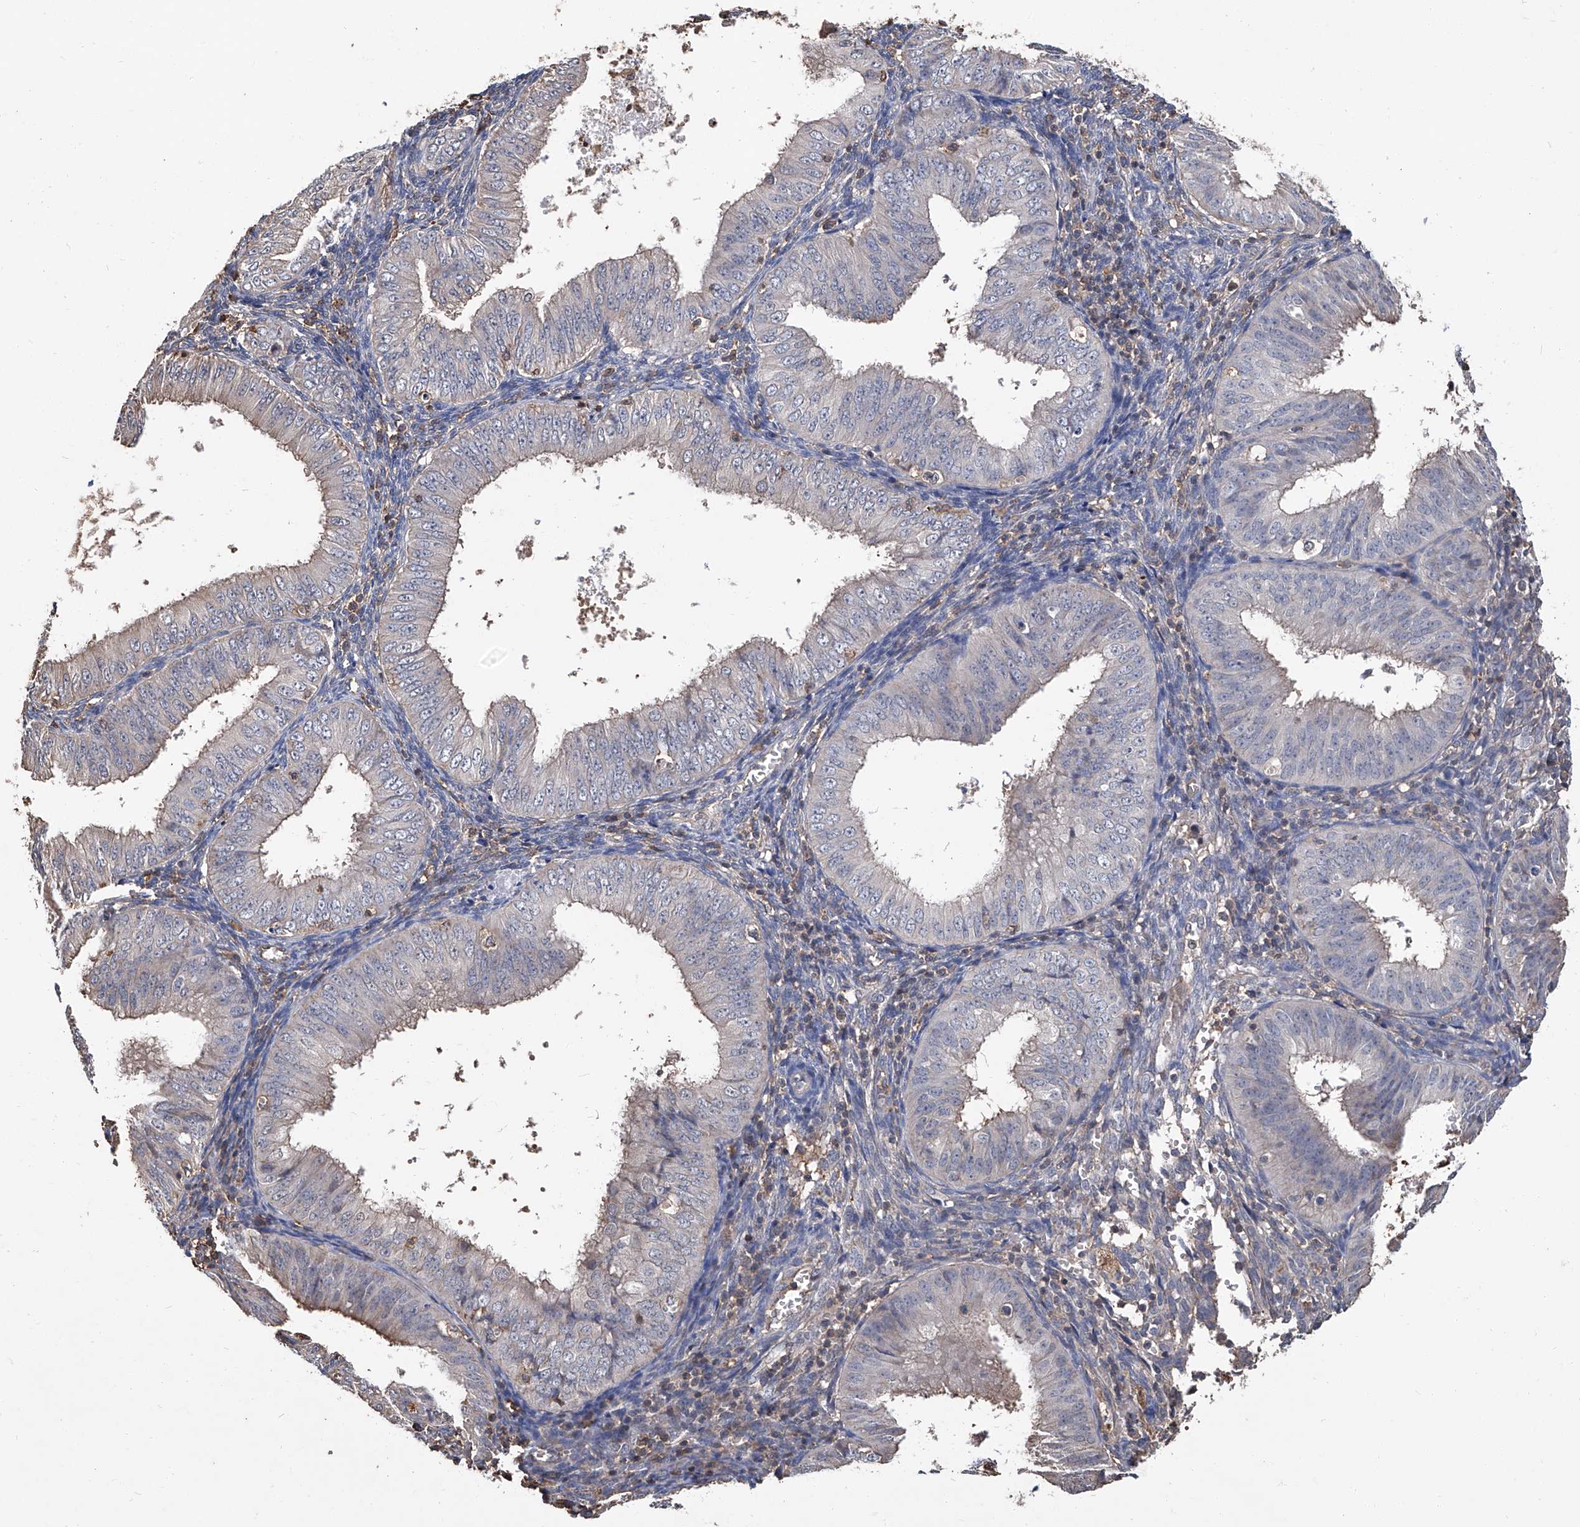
{"staining": {"intensity": "negative", "quantity": "none", "location": "none"}, "tissue": "endometrial cancer", "cell_type": "Tumor cells", "image_type": "cancer", "snomed": [{"axis": "morphology", "description": "Normal tissue, NOS"}, {"axis": "morphology", "description": "Adenocarcinoma, NOS"}, {"axis": "topography", "description": "Endometrium"}], "caption": "There is no significant expression in tumor cells of endometrial adenocarcinoma.", "gene": "GPT", "patient": {"sex": "female", "age": 53}}